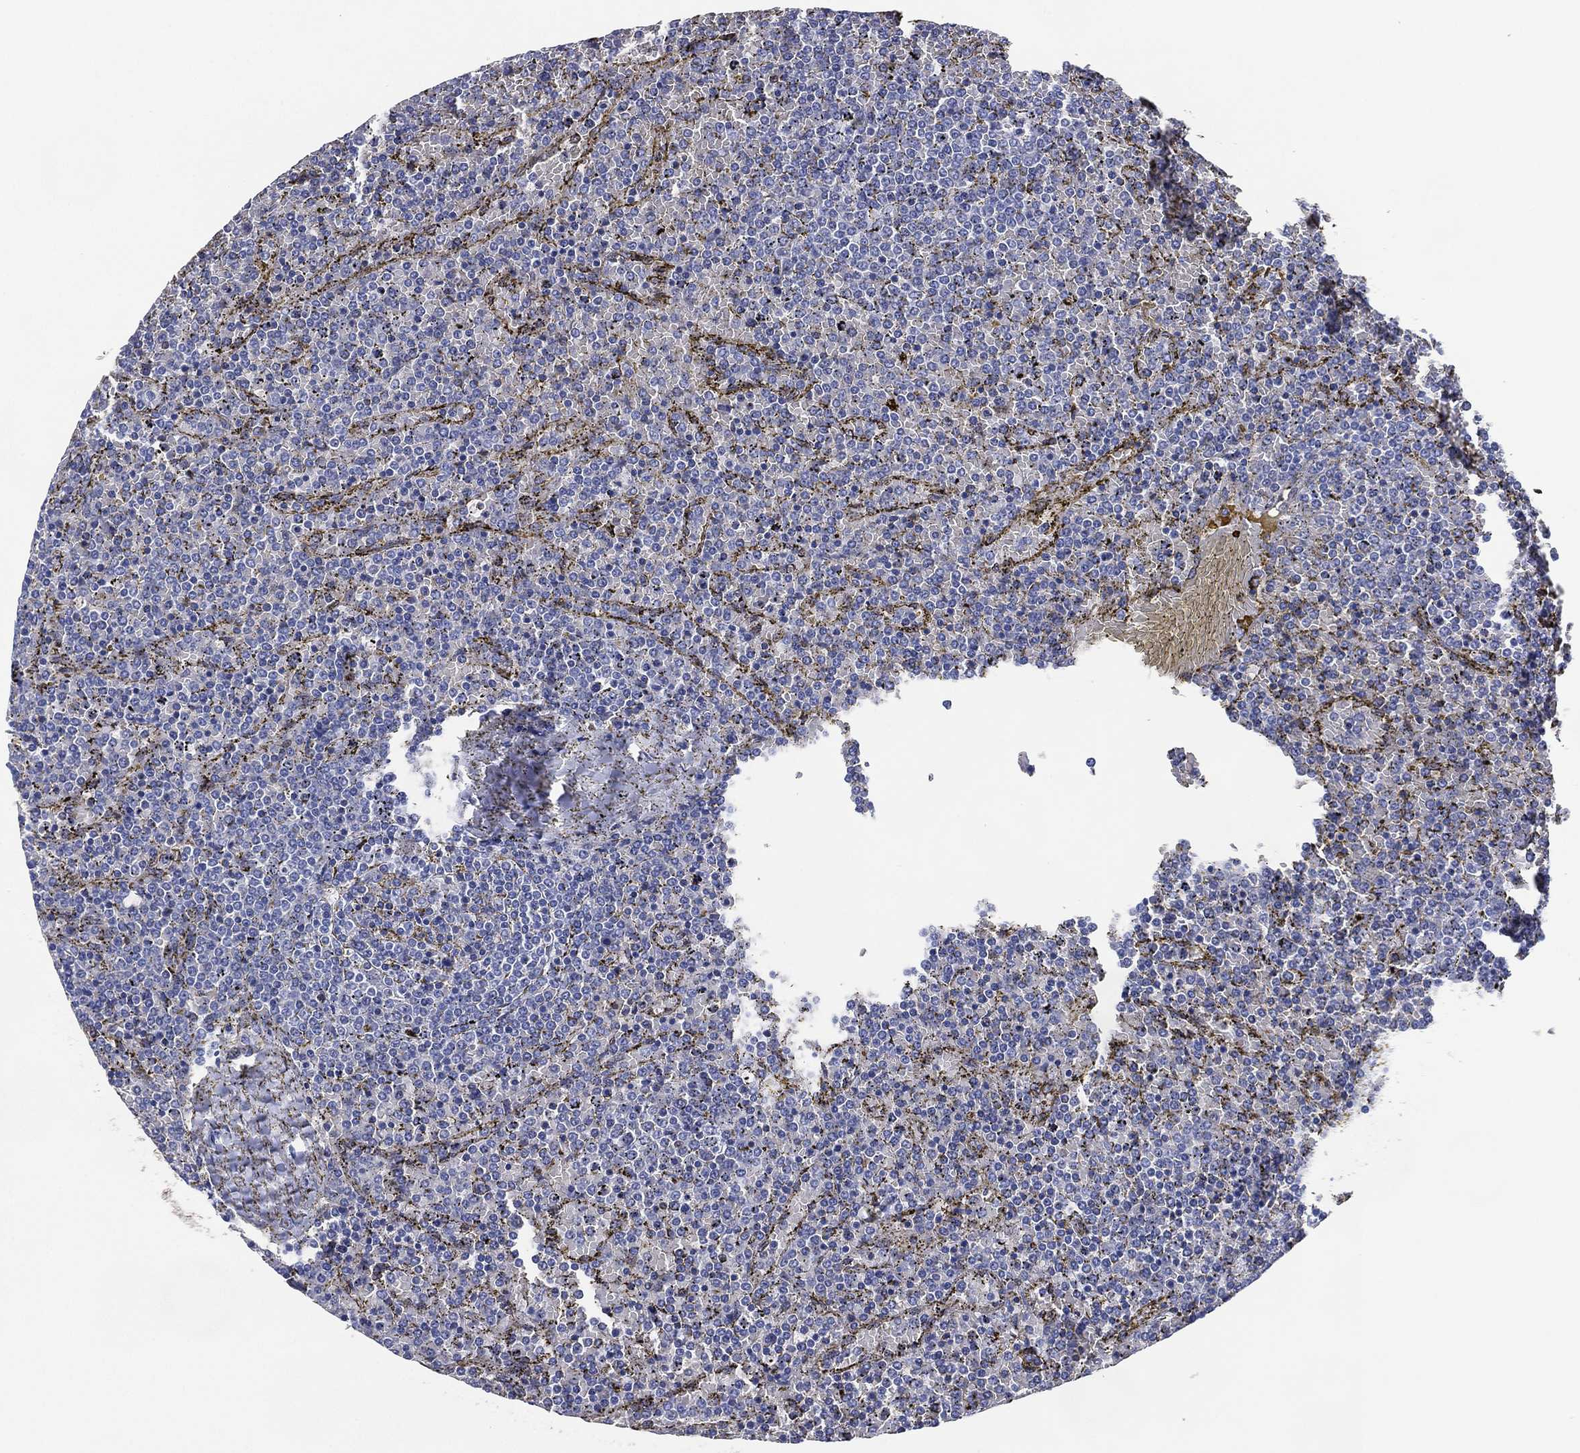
{"staining": {"intensity": "negative", "quantity": "none", "location": "none"}, "tissue": "lymphoma", "cell_type": "Tumor cells", "image_type": "cancer", "snomed": [{"axis": "morphology", "description": "Malignant lymphoma, non-Hodgkin's type, Low grade"}, {"axis": "topography", "description": "Spleen"}], "caption": "Immunohistochemistry (IHC) histopathology image of neoplastic tissue: lymphoma stained with DAB (3,3'-diaminobenzidine) shows no significant protein positivity in tumor cells.", "gene": "AK1", "patient": {"sex": "female", "age": 77}}